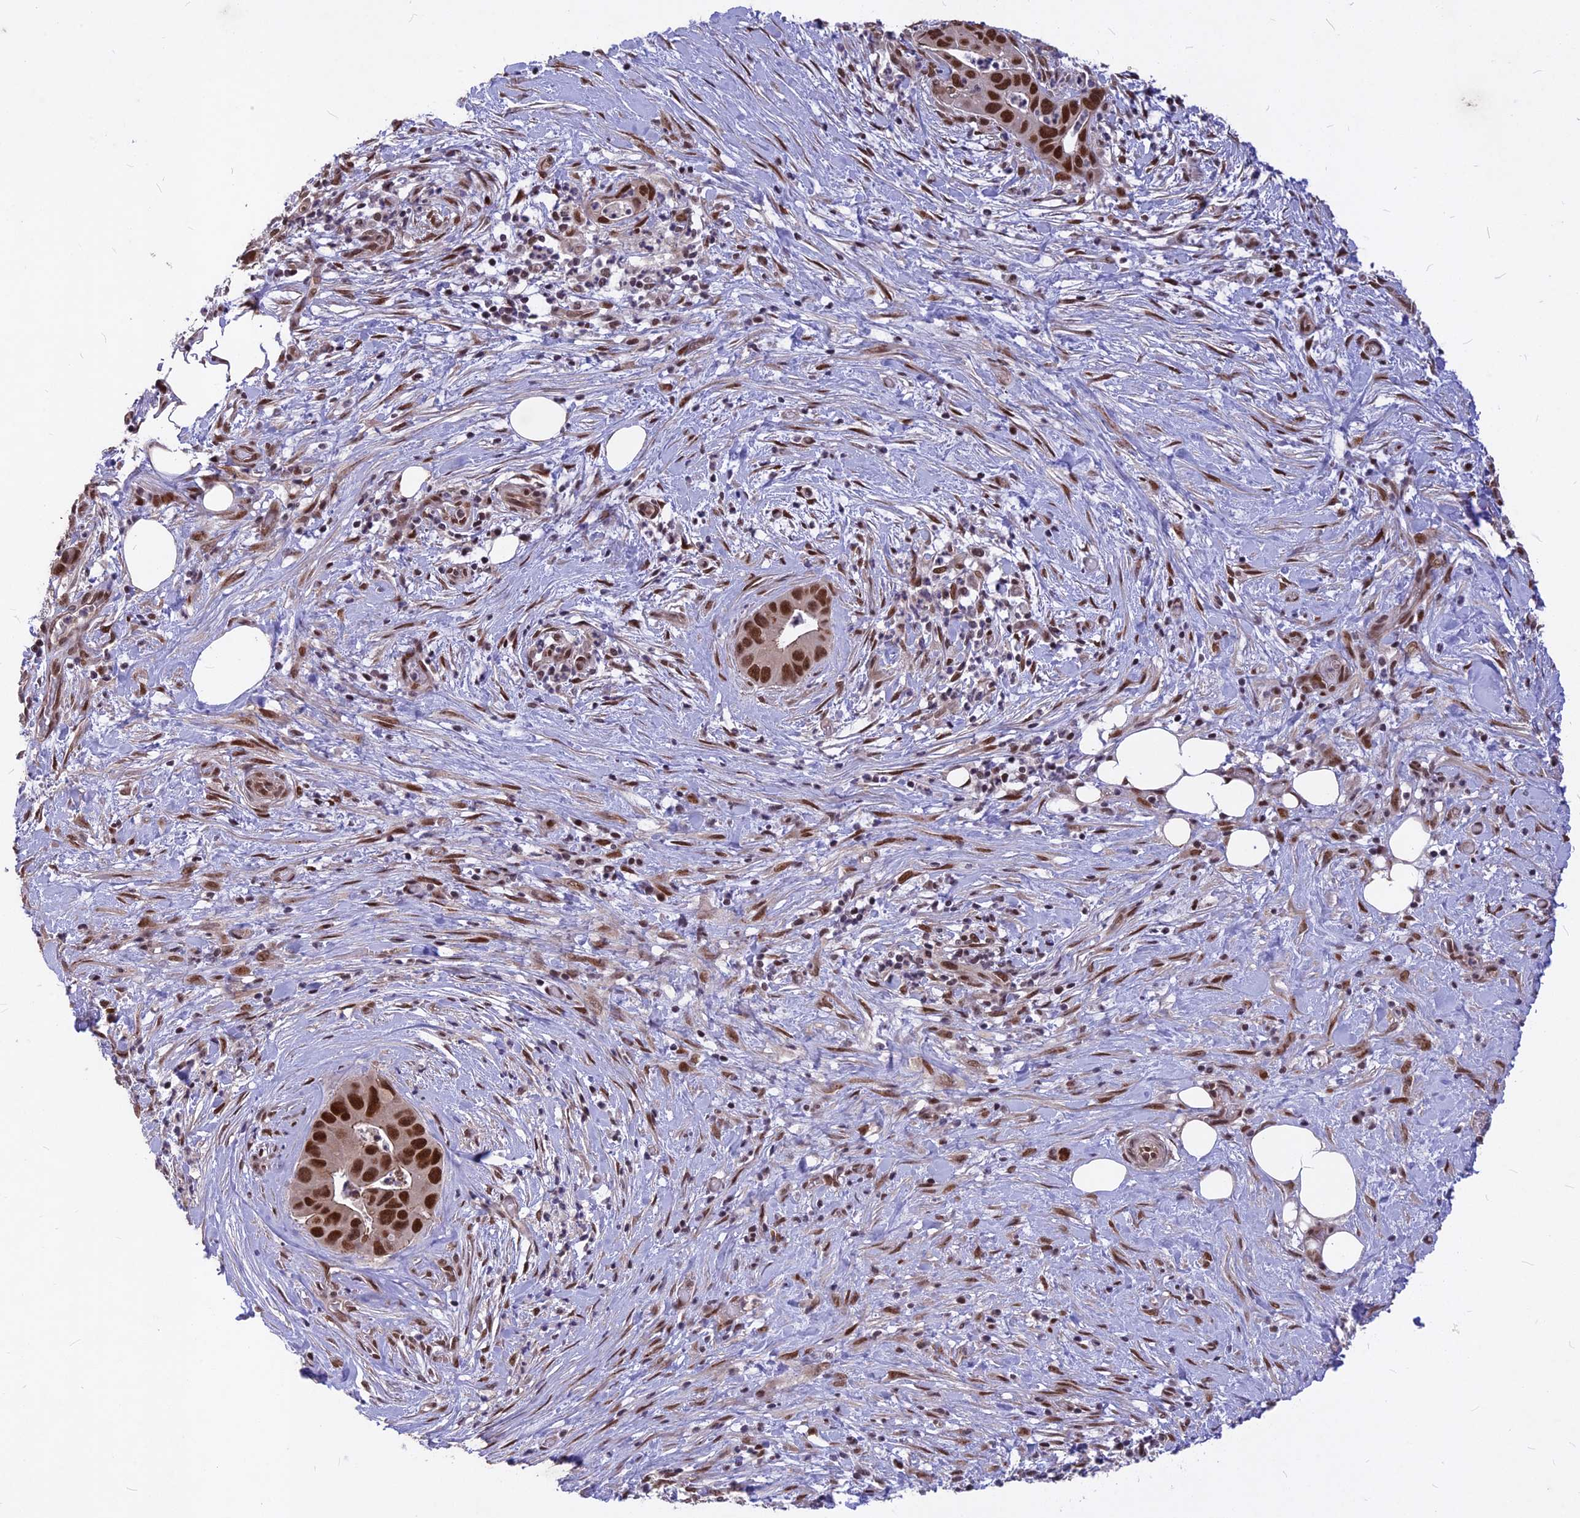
{"staining": {"intensity": "strong", "quantity": ">75%", "location": "nuclear"}, "tissue": "pancreatic cancer", "cell_type": "Tumor cells", "image_type": "cancer", "snomed": [{"axis": "morphology", "description": "Adenocarcinoma, NOS"}, {"axis": "topography", "description": "Pancreas"}], "caption": "Human pancreatic adenocarcinoma stained for a protein (brown) displays strong nuclear positive expression in approximately >75% of tumor cells.", "gene": "DIS3", "patient": {"sex": "male", "age": 73}}